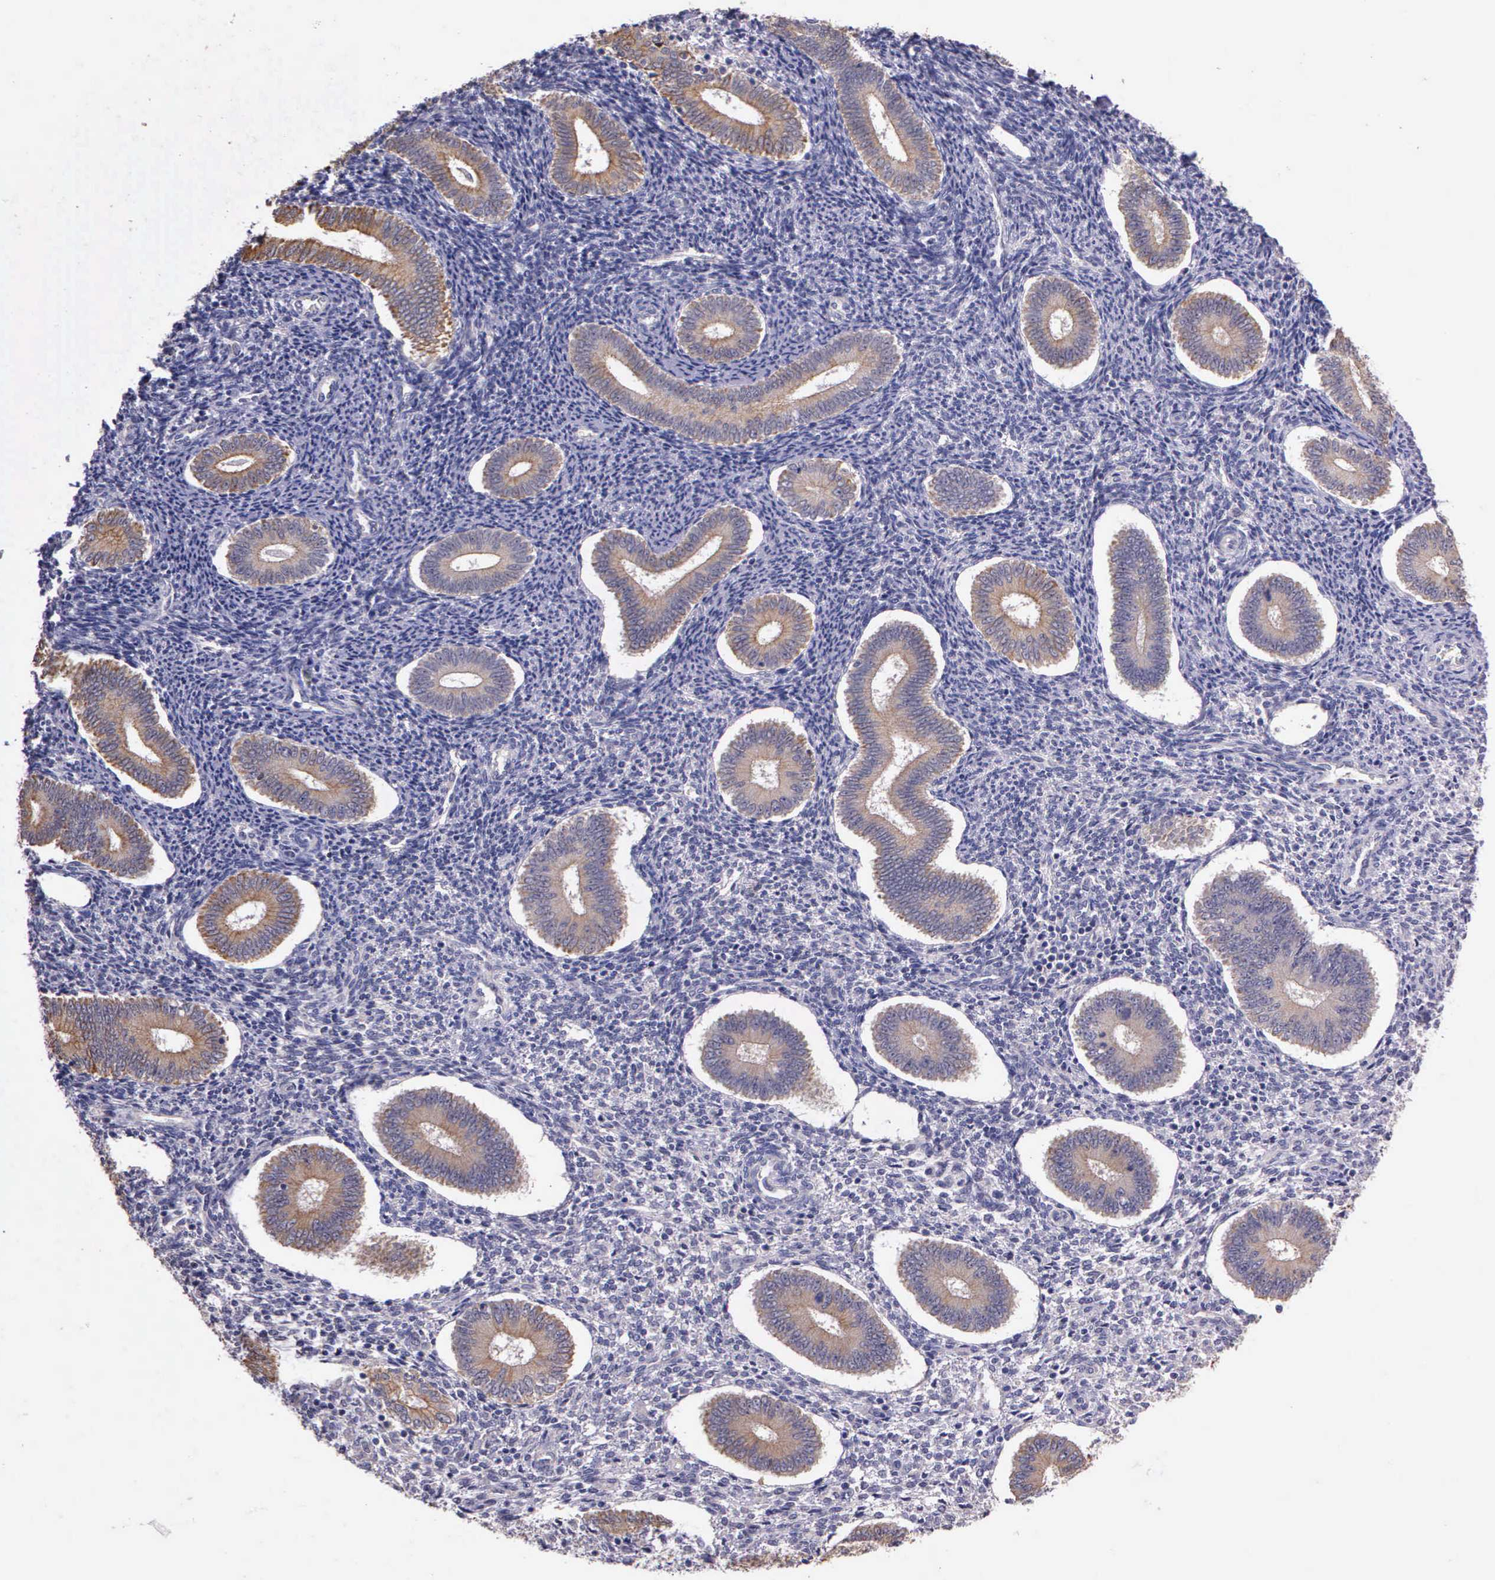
{"staining": {"intensity": "negative", "quantity": "none", "location": "none"}, "tissue": "endometrium", "cell_type": "Cells in endometrial stroma", "image_type": "normal", "snomed": [{"axis": "morphology", "description": "Normal tissue, NOS"}, {"axis": "topography", "description": "Endometrium"}], "caption": "High magnification brightfield microscopy of unremarkable endometrium stained with DAB (3,3'-diaminobenzidine) (brown) and counterstained with hematoxylin (blue): cells in endometrial stroma show no significant positivity. (DAB (3,3'-diaminobenzidine) immunohistochemistry (IHC) with hematoxylin counter stain).", "gene": "IGBP1P2", "patient": {"sex": "female", "age": 35}}